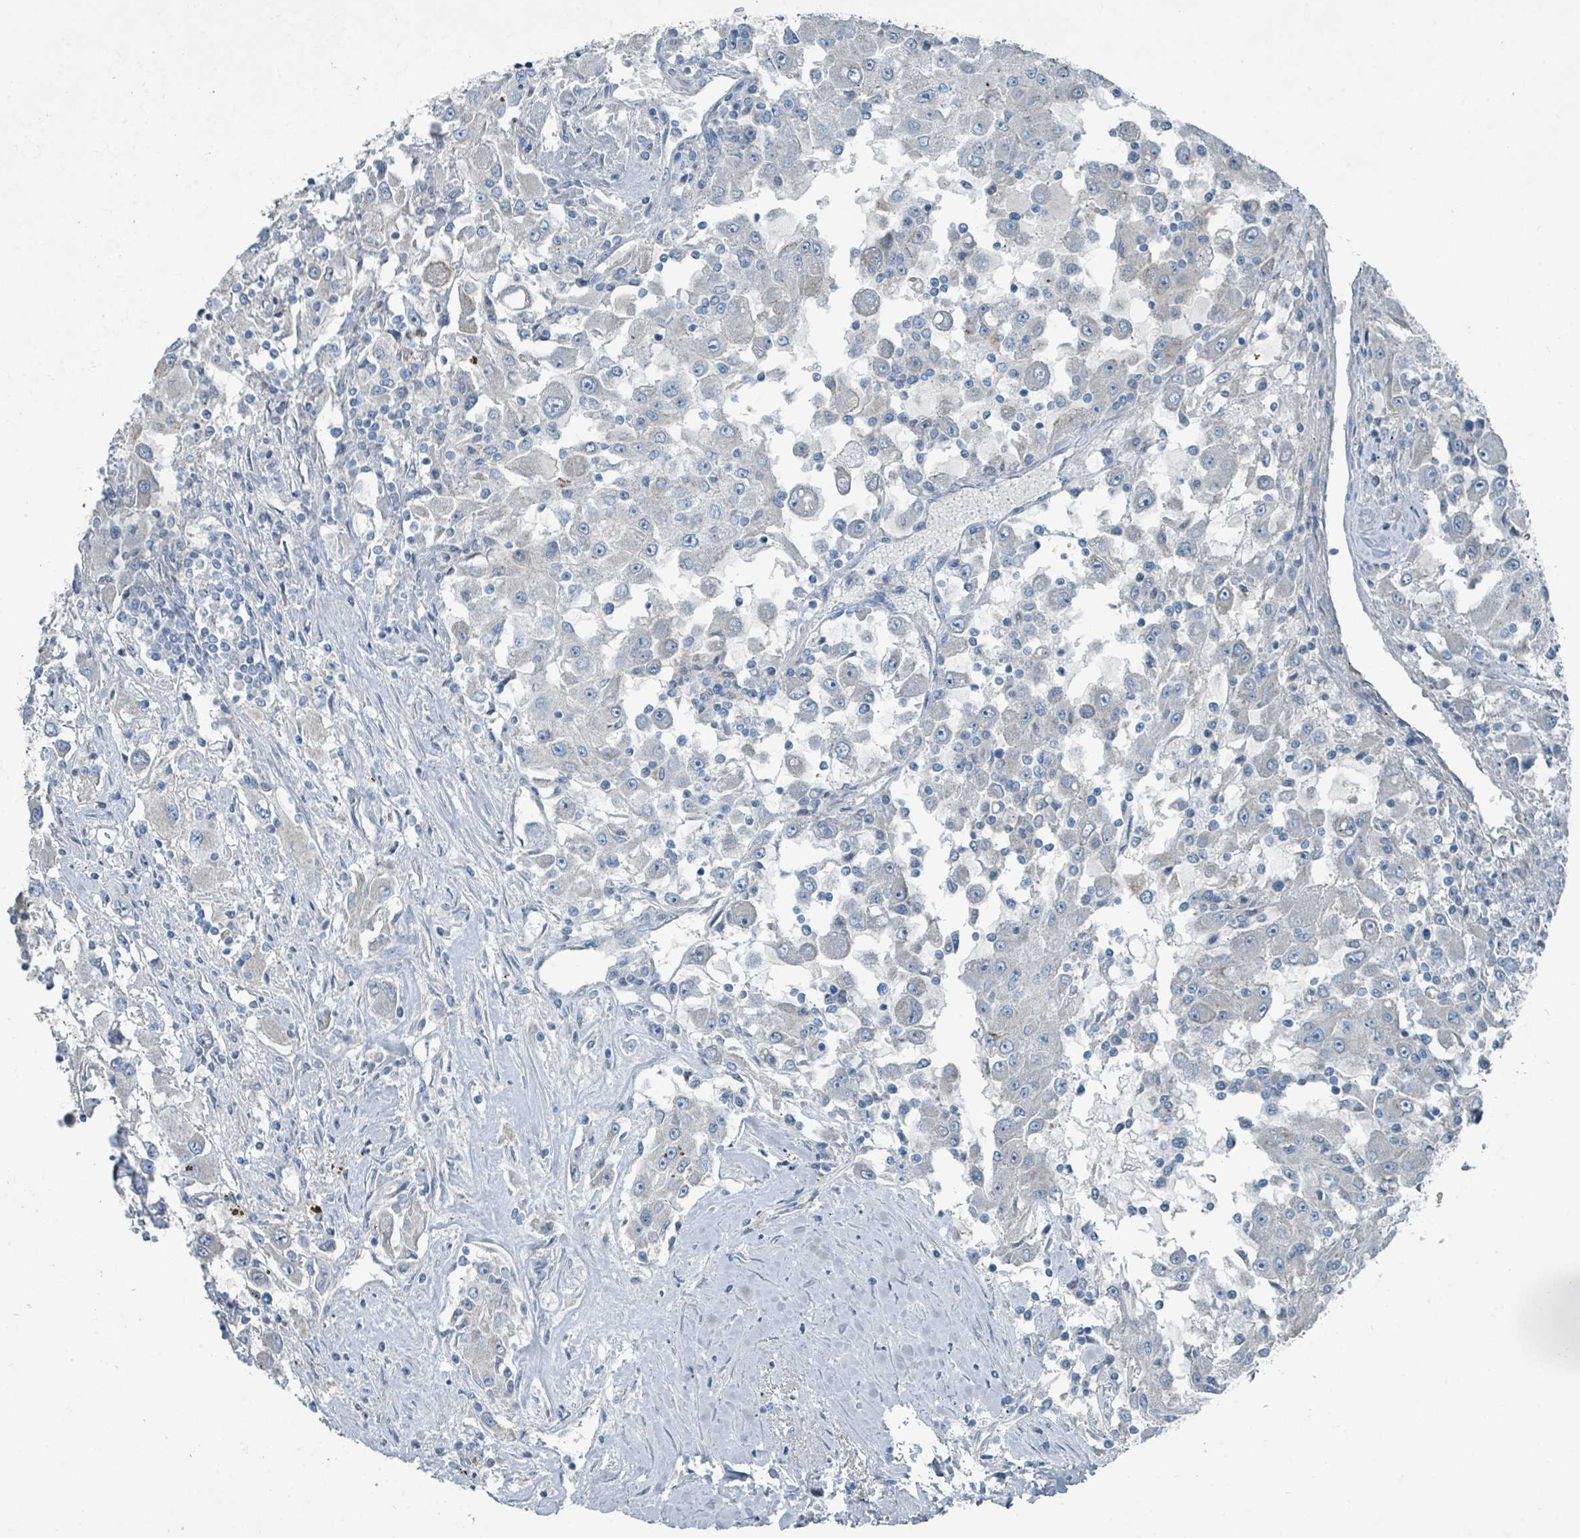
{"staining": {"intensity": "negative", "quantity": "none", "location": "none"}, "tissue": "renal cancer", "cell_type": "Tumor cells", "image_type": "cancer", "snomed": [{"axis": "morphology", "description": "Adenocarcinoma, NOS"}, {"axis": "topography", "description": "Kidney"}], "caption": "Protein analysis of renal adenocarcinoma displays no significant staining in tumor cells.", "gene": "RASA4", "patient": {"sex": "female", "age": 67}}